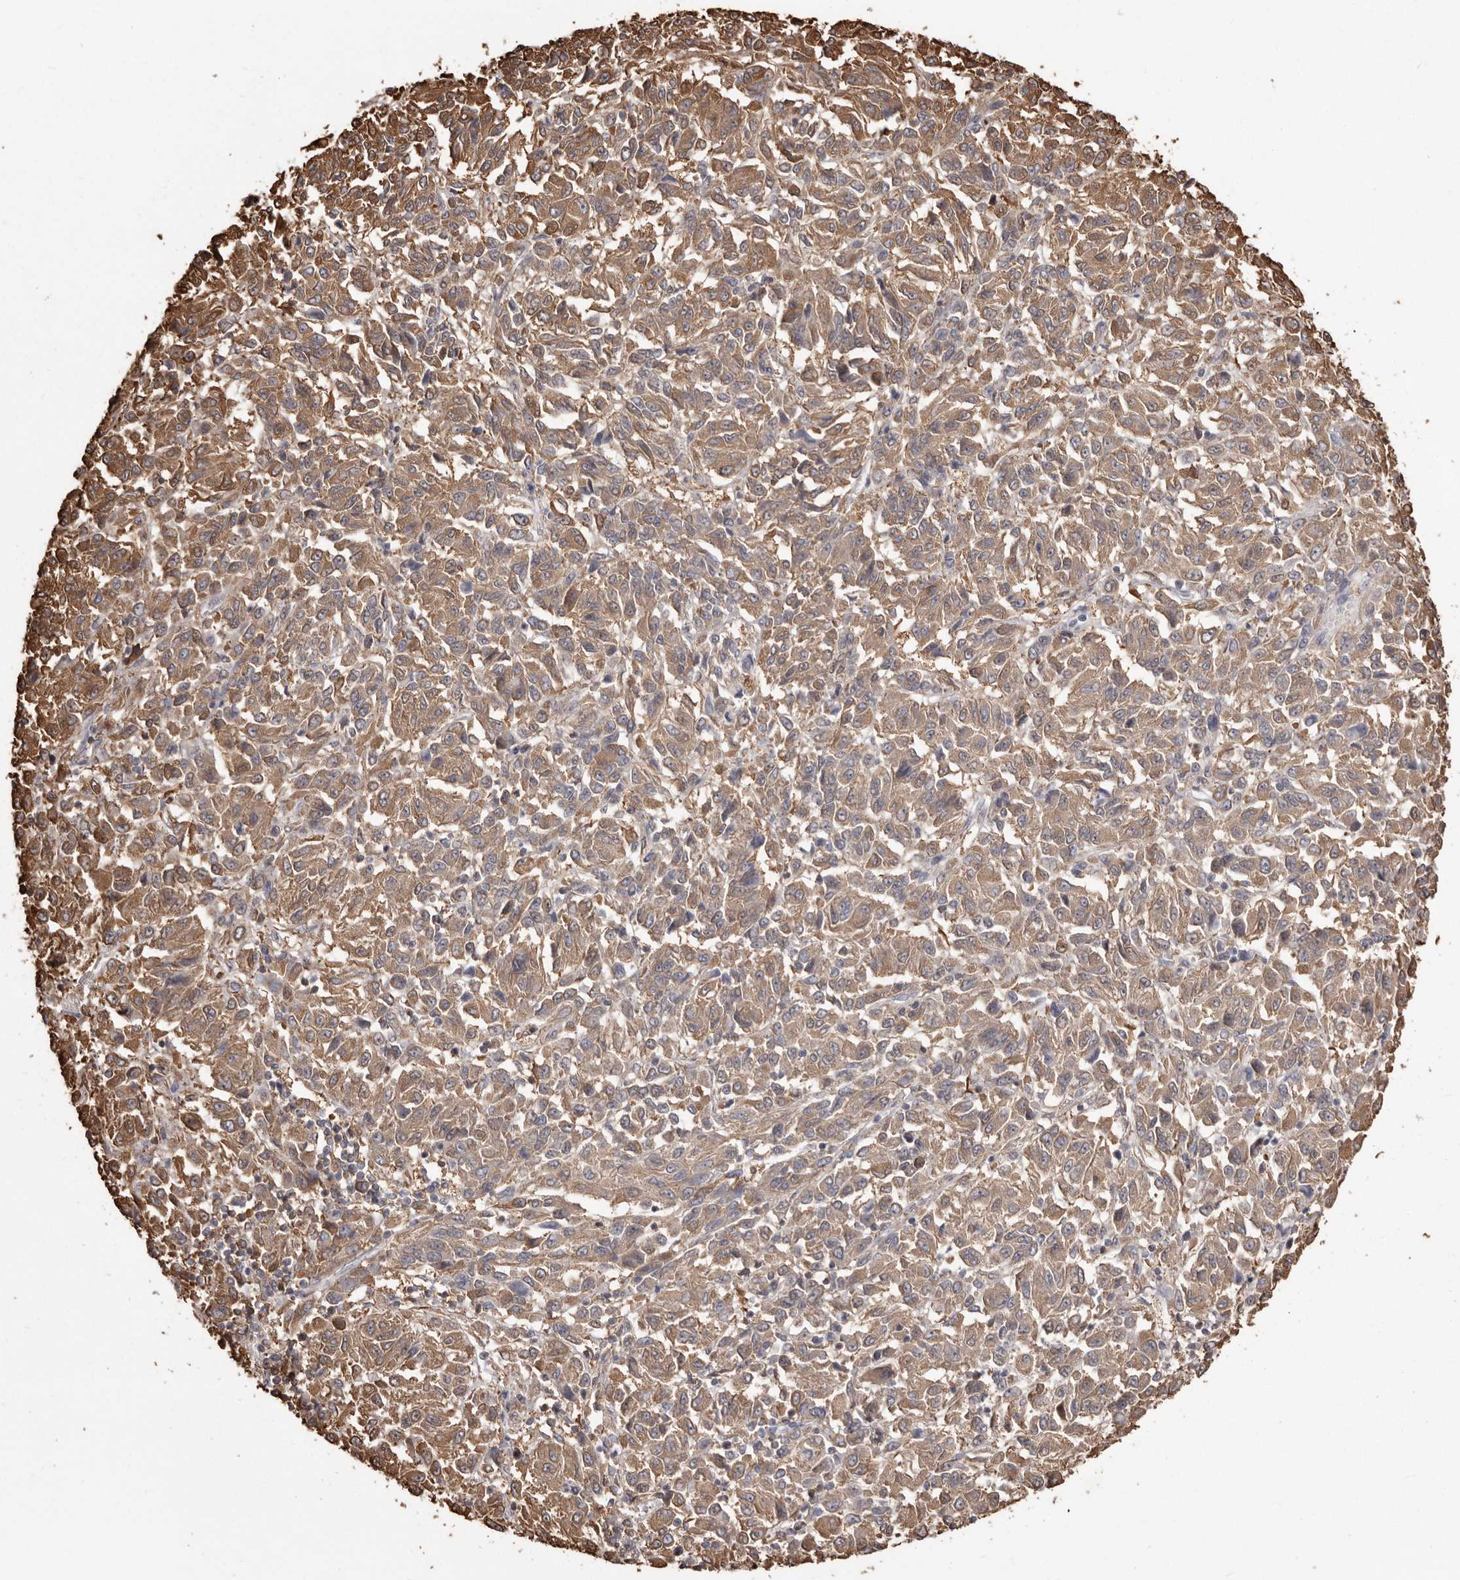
{"staining": {"intensity": "moderate", "quantity": ">75%", "location": "cytoplasmic/membranous"}, "tissue": "melanoma", "cell_type": "Tumor cells", "image_type": "cancer", "snomed": [{"axis": "morphology", "description": "Malignant melanoma, Metastatic site"}, {"axis": "topography", "description": "Lung"}], "caption": "Protein expression analysis of melanoma demonstrates moderate cytoplasmic/membranous staining in approximately >75% of tumor cells. The staining is performed using DAB (3,3'-diaminobenzidine) brown chromogen to label protein expression. The nuclei are counter-stained blue using hematoxylin.", "gene": "PKM", "patient": {"sex": "male", "age": 64}}